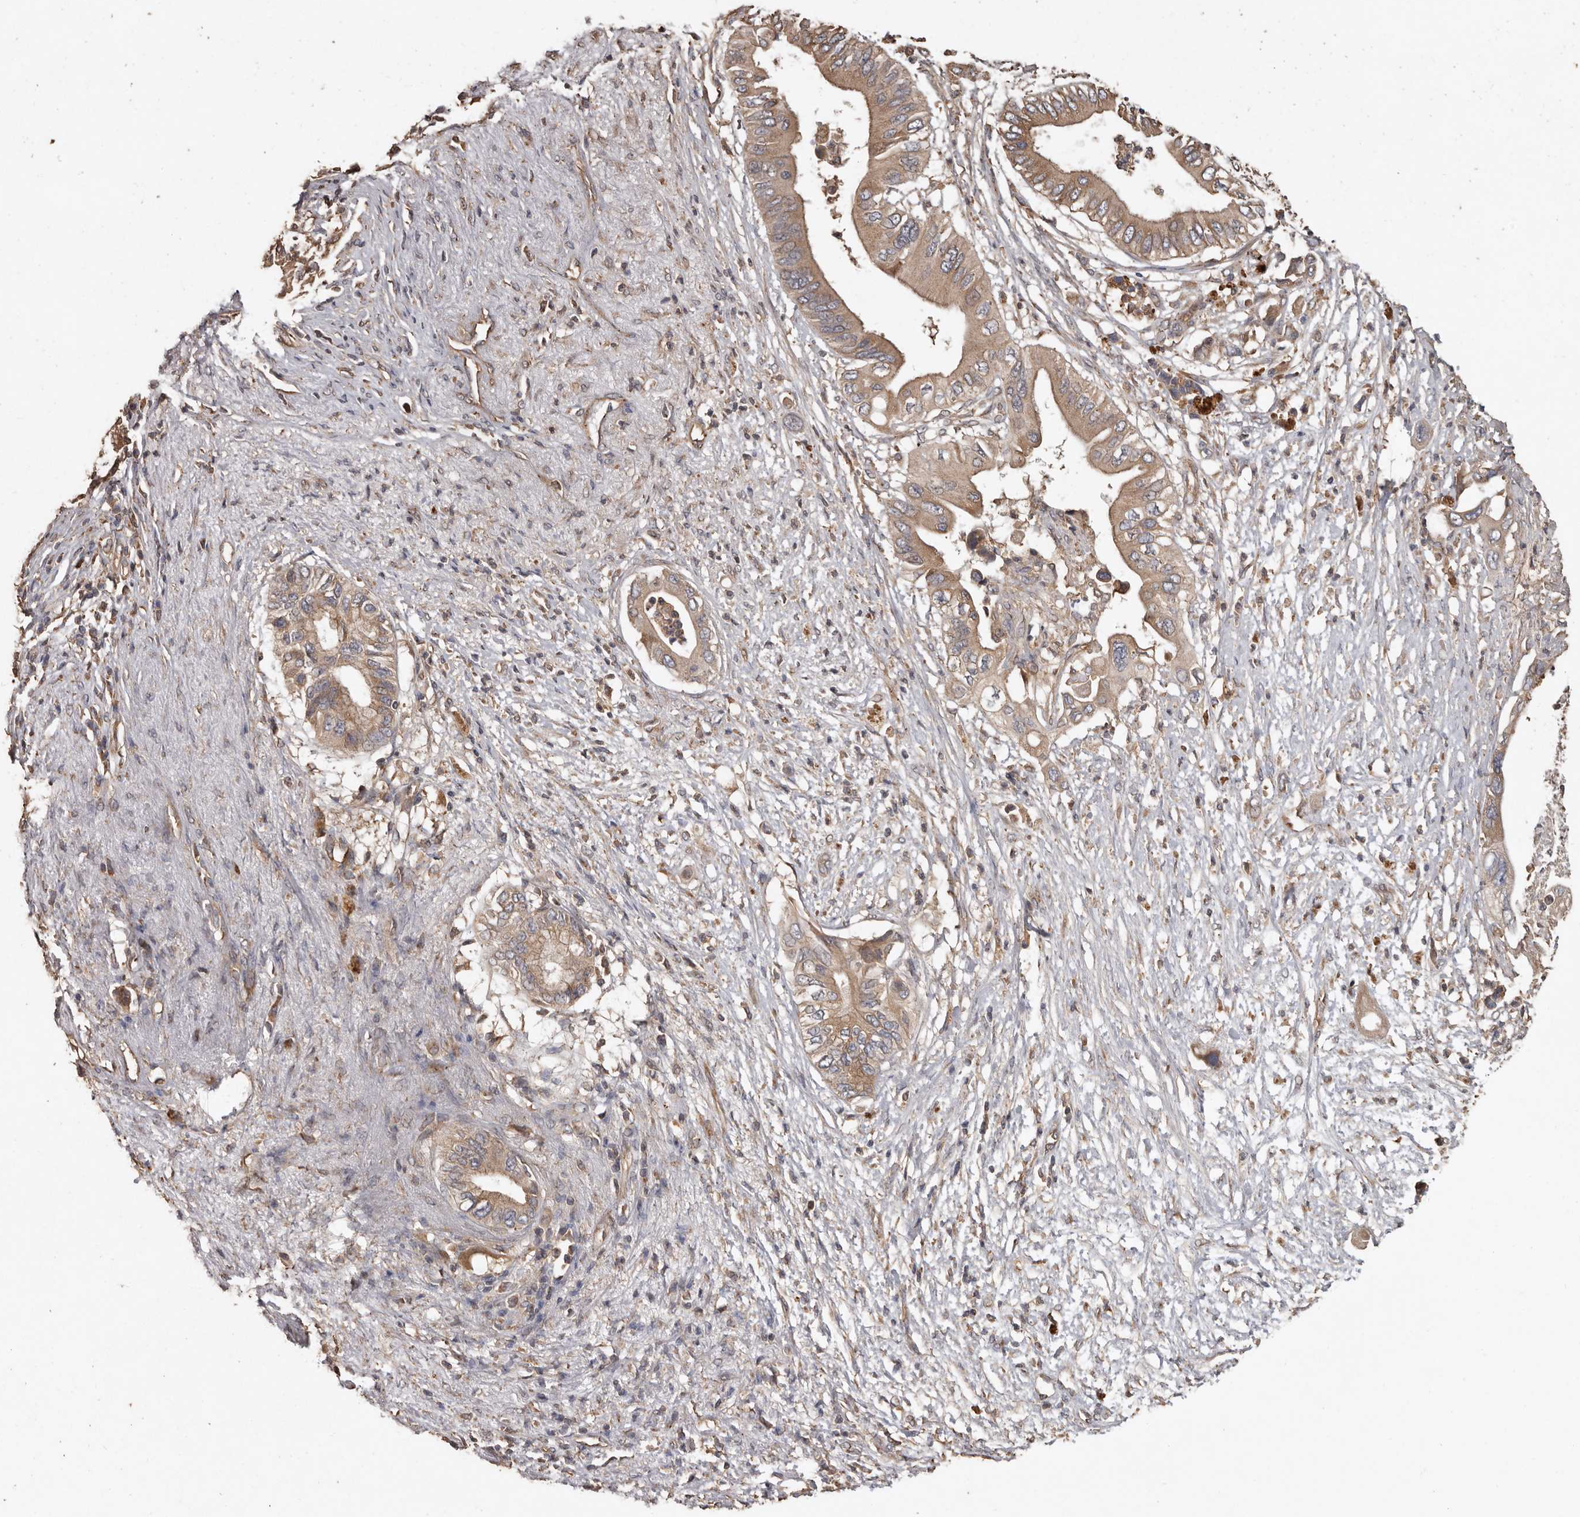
{"staining": {"intensity": "moderate", "quantity": ">75%", "location": "cytoplasmic/membranous"}, "tissue": "pancreatic cancer", "cell_type": "Tumor cells", "image_type": "cancer", "snomed": [{"axis": "morphology", "description": "Adenocarcinoma, NOS"}, {"axis": "topography", "description": "Pancreas"}], "caption": "A micrograph showing moderate cytoplasmic/membranous expression in about >75% of tumor cells in pancreatic cancer (adenocarcinoma), as visualized by brown immunohistochemical staining.", "gene": "FLCN", "patient": {"sex": "male", "age": 66}}